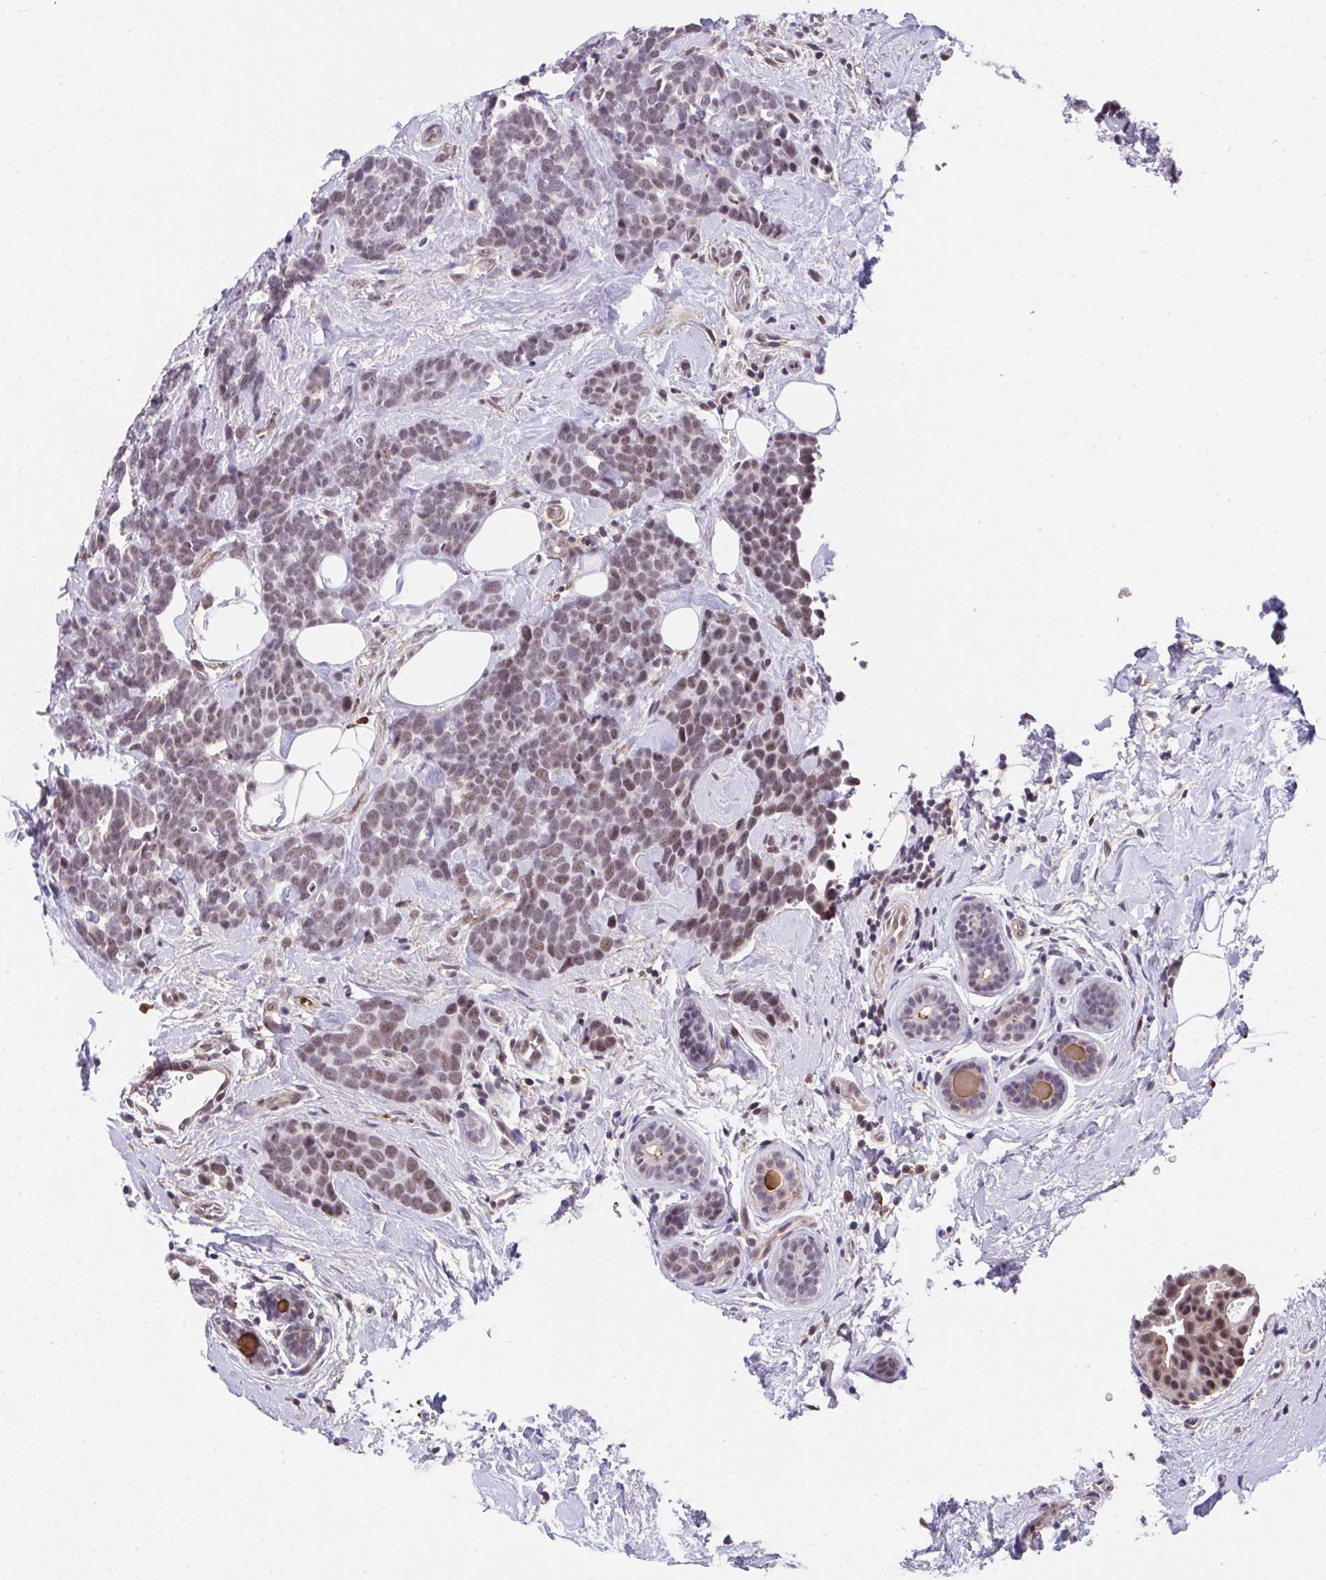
{"staining": {"intensity": "moderate", "quantity": ">75%", "location": "nuclear"}, "tissue": "breast cancer", "cell_type": "Tumor cells", "image_type": "cancer", "snomed": [{"axis": "morphology", "description": "Duct carcinoma"}, {"axis": "topography", "description": "Breast"}], "caption": "Human breast cancer (intraductal carcinoma) stained with a brown dye demonstrates moderate nuclear positive staining in about >75% of tumor cells.", "gene": "RBBP6", "patient": {"sex": "female", "age": 71}}